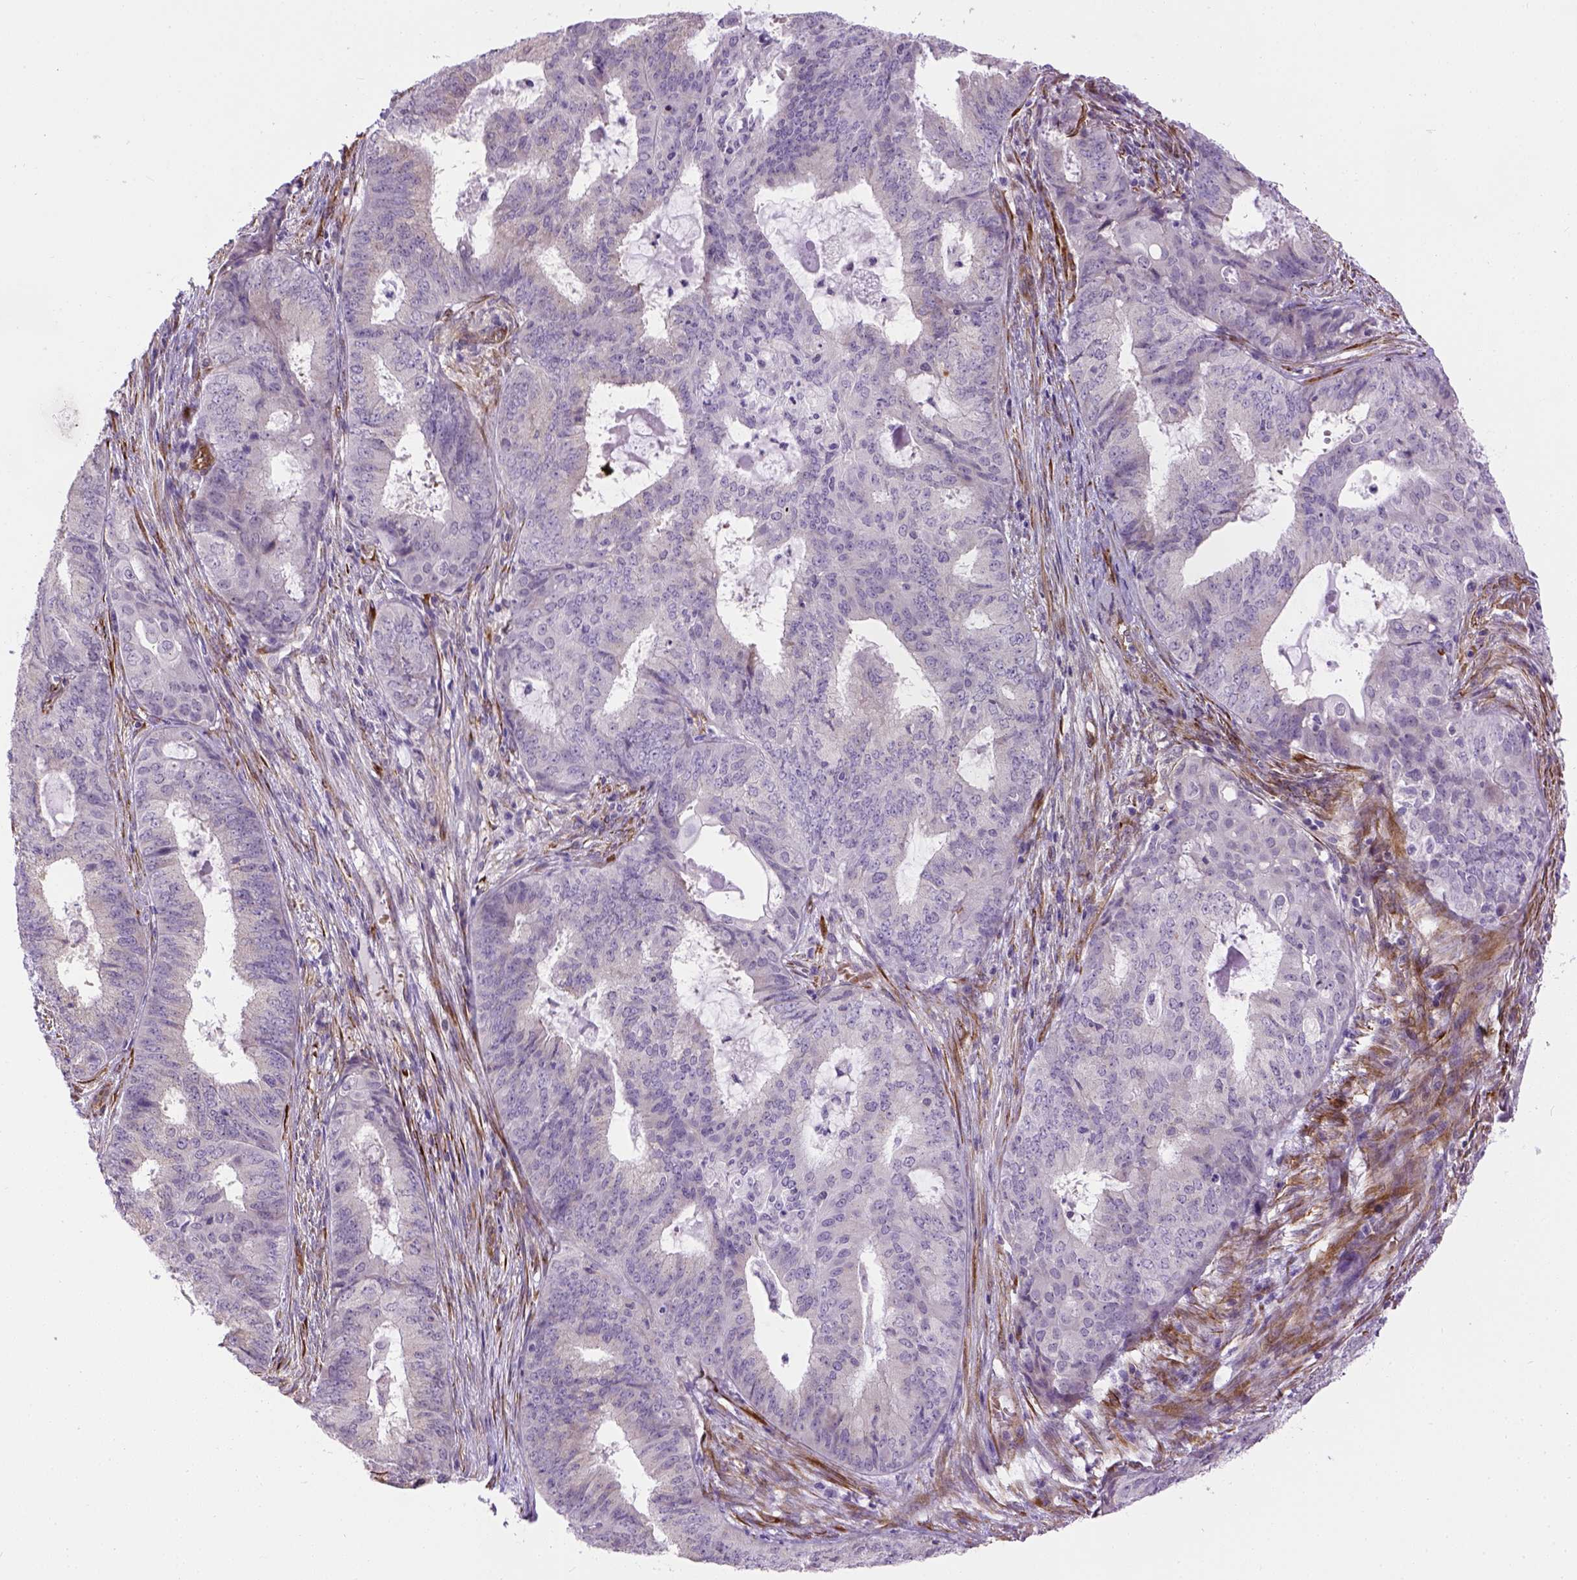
{"staining": {"intensity": "negative", "quantity": "none", "location": "none"}, "tissue": "endometrial cancer", "cell_type": "Tumor cells", "image_type": "cancer", "snomed": [{"axis": "morphology", "description": "Adenocarcinoma, NOS"}, {"axis": "topography", "description": "Endometrium"}], "caption": "Immunohistochemistry micrograph of neoplastic tissue: endometrial adenocarcinoma stained with DAB (3,3'-diaminobenzidine) exhibits no significant protein staining in tumor cells.", "gene": "KAZN", "patient": {"sex": "female", "age": 62}}